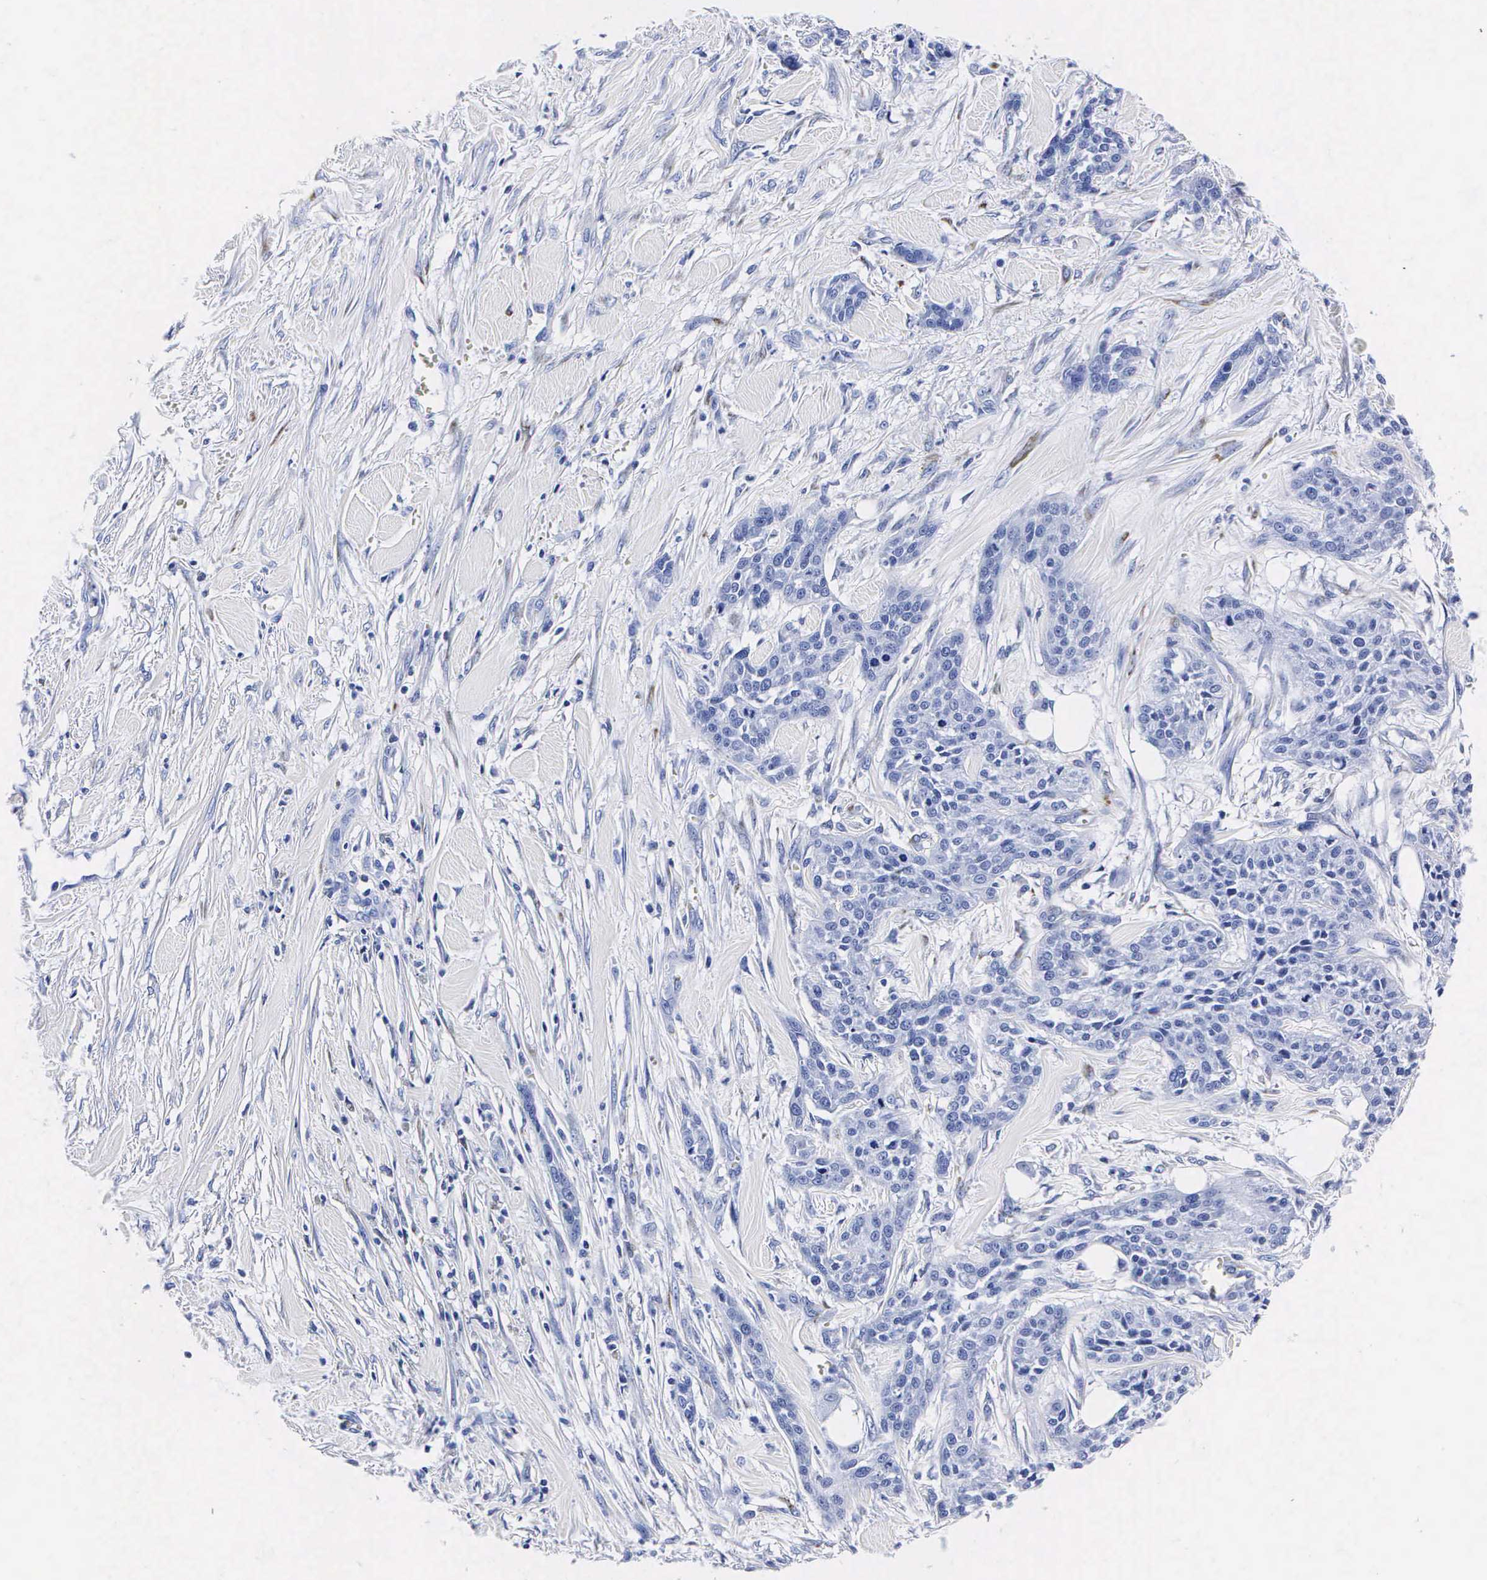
{"staining": {"intensity": "negative", "quantity": "none", "location": "none"}, "tissue": "urothelial cancer", "cell_type": "Tumor cells", "image_type": "cancer", "snomed": [{"axis": "morphology", "description": "Urothelial carcinoma, High grade"}, {"axis": "topography", "description": "Urinary bladder"}], "caption": "High power microscopy micrograph of an immunohistochemistry photomicrograph of urothelial cancer, revealing no significant expression in tumor cells. (Brightfield microscopy of DAB (3,3'-diaminobenzidine) immunohistochemistry (IHC) at high magnification).", "gene": "ENO2", "patient": {"sex": "male", "age": 56}}